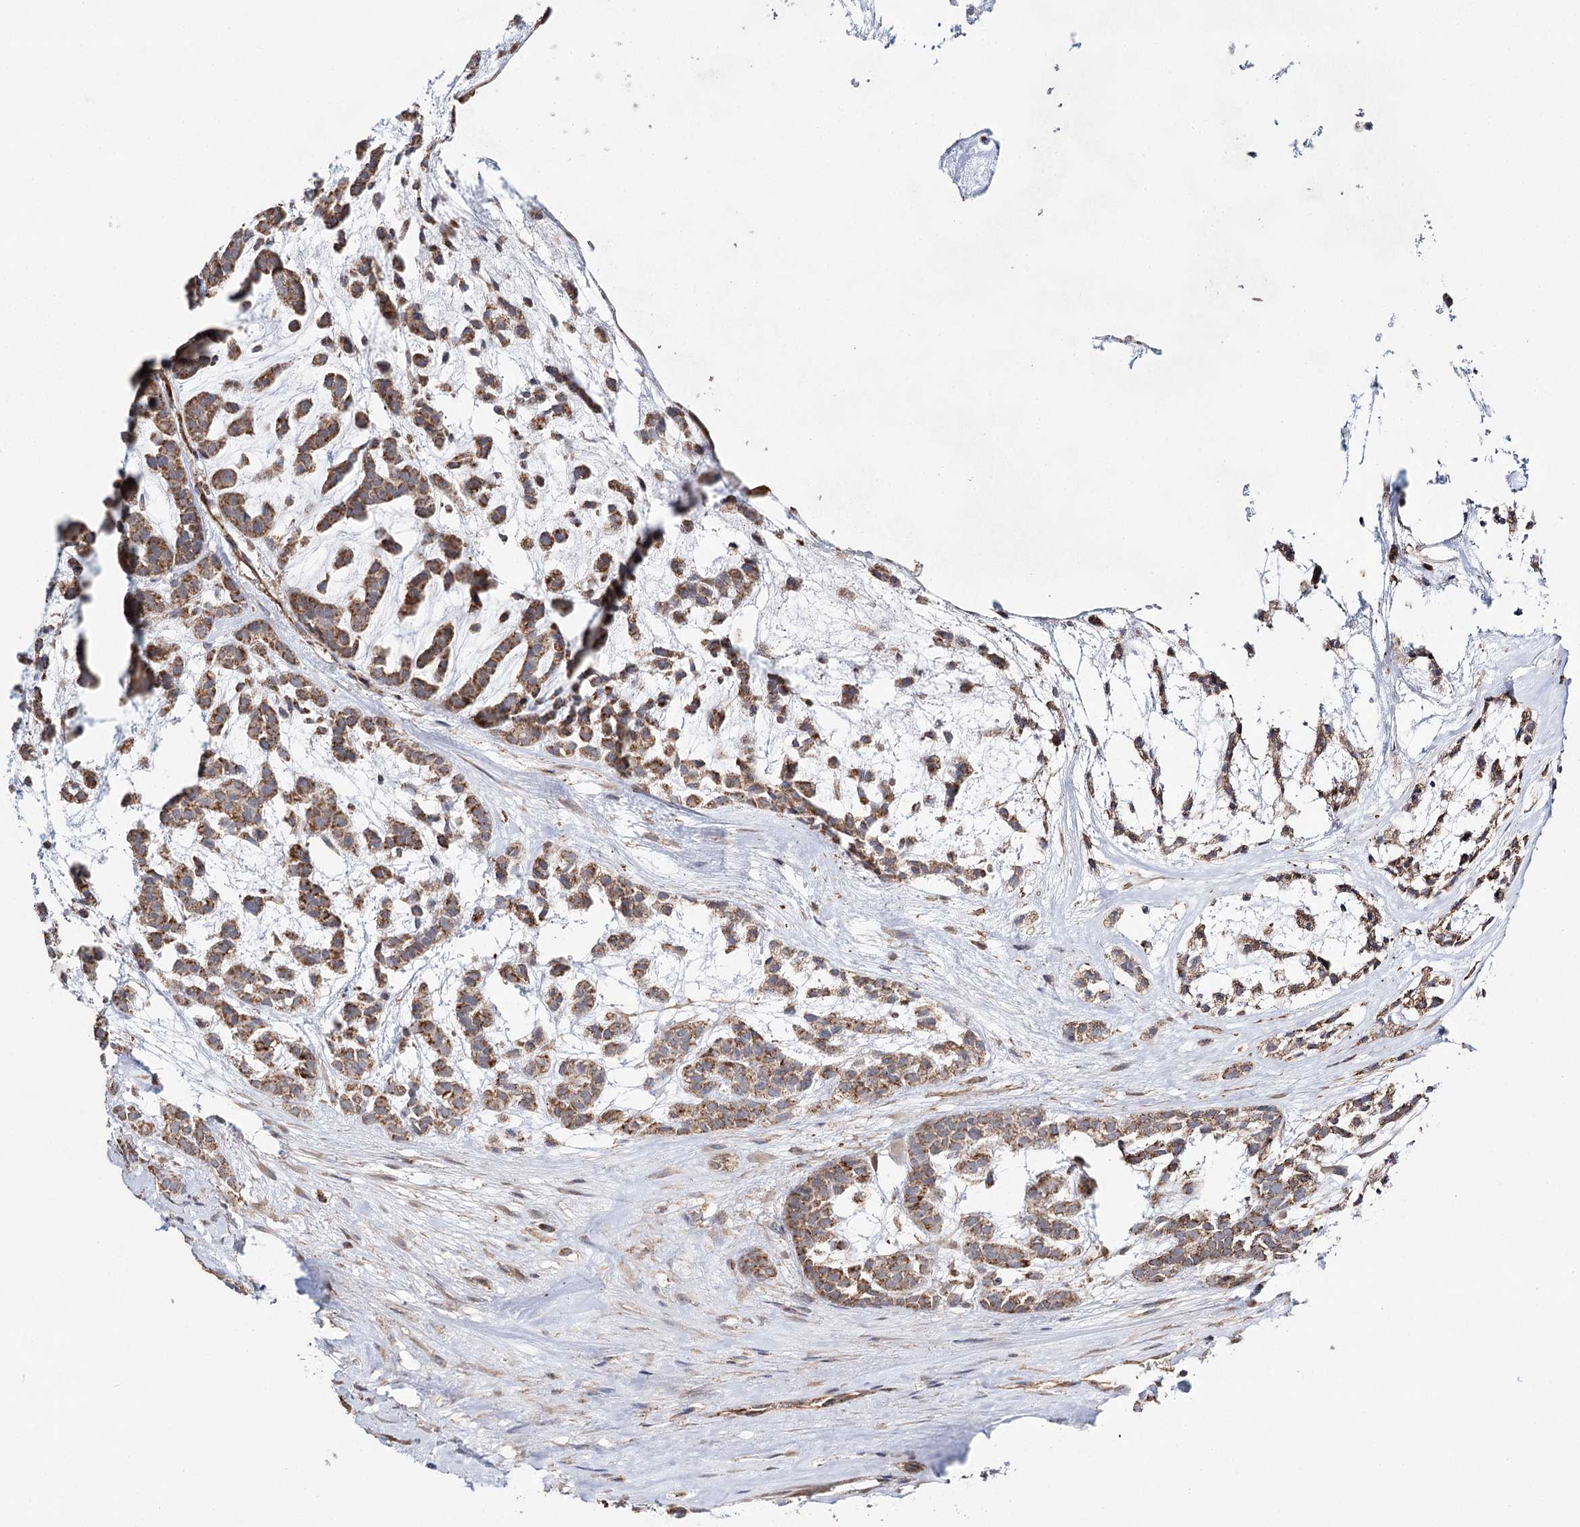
{"staining": {"intensity": "moderate", "quantity": ">75%", "location": "cytoplasmic/membranous"}, "tissue": "head and neck cancer", "cell_type": "Tumor cells", "image_type": "cancer", "snomed": [{"axis": "morphology", "description": "Adenocarcinoma, NOS"}, {"axis": "morphology", "description": "Adenoma, NOS"}, {"axis": "topography", "description": "Head-Neck"}], "caption": "This is a histology image of immunohistochemistry staining of head and neck cancer (adenocarcinoma), which shows moderate staining in the cytoplasmic/membranous of tumor cells.", "gene": "CBR4", "patient": {"sex": "female", "age": 55}}